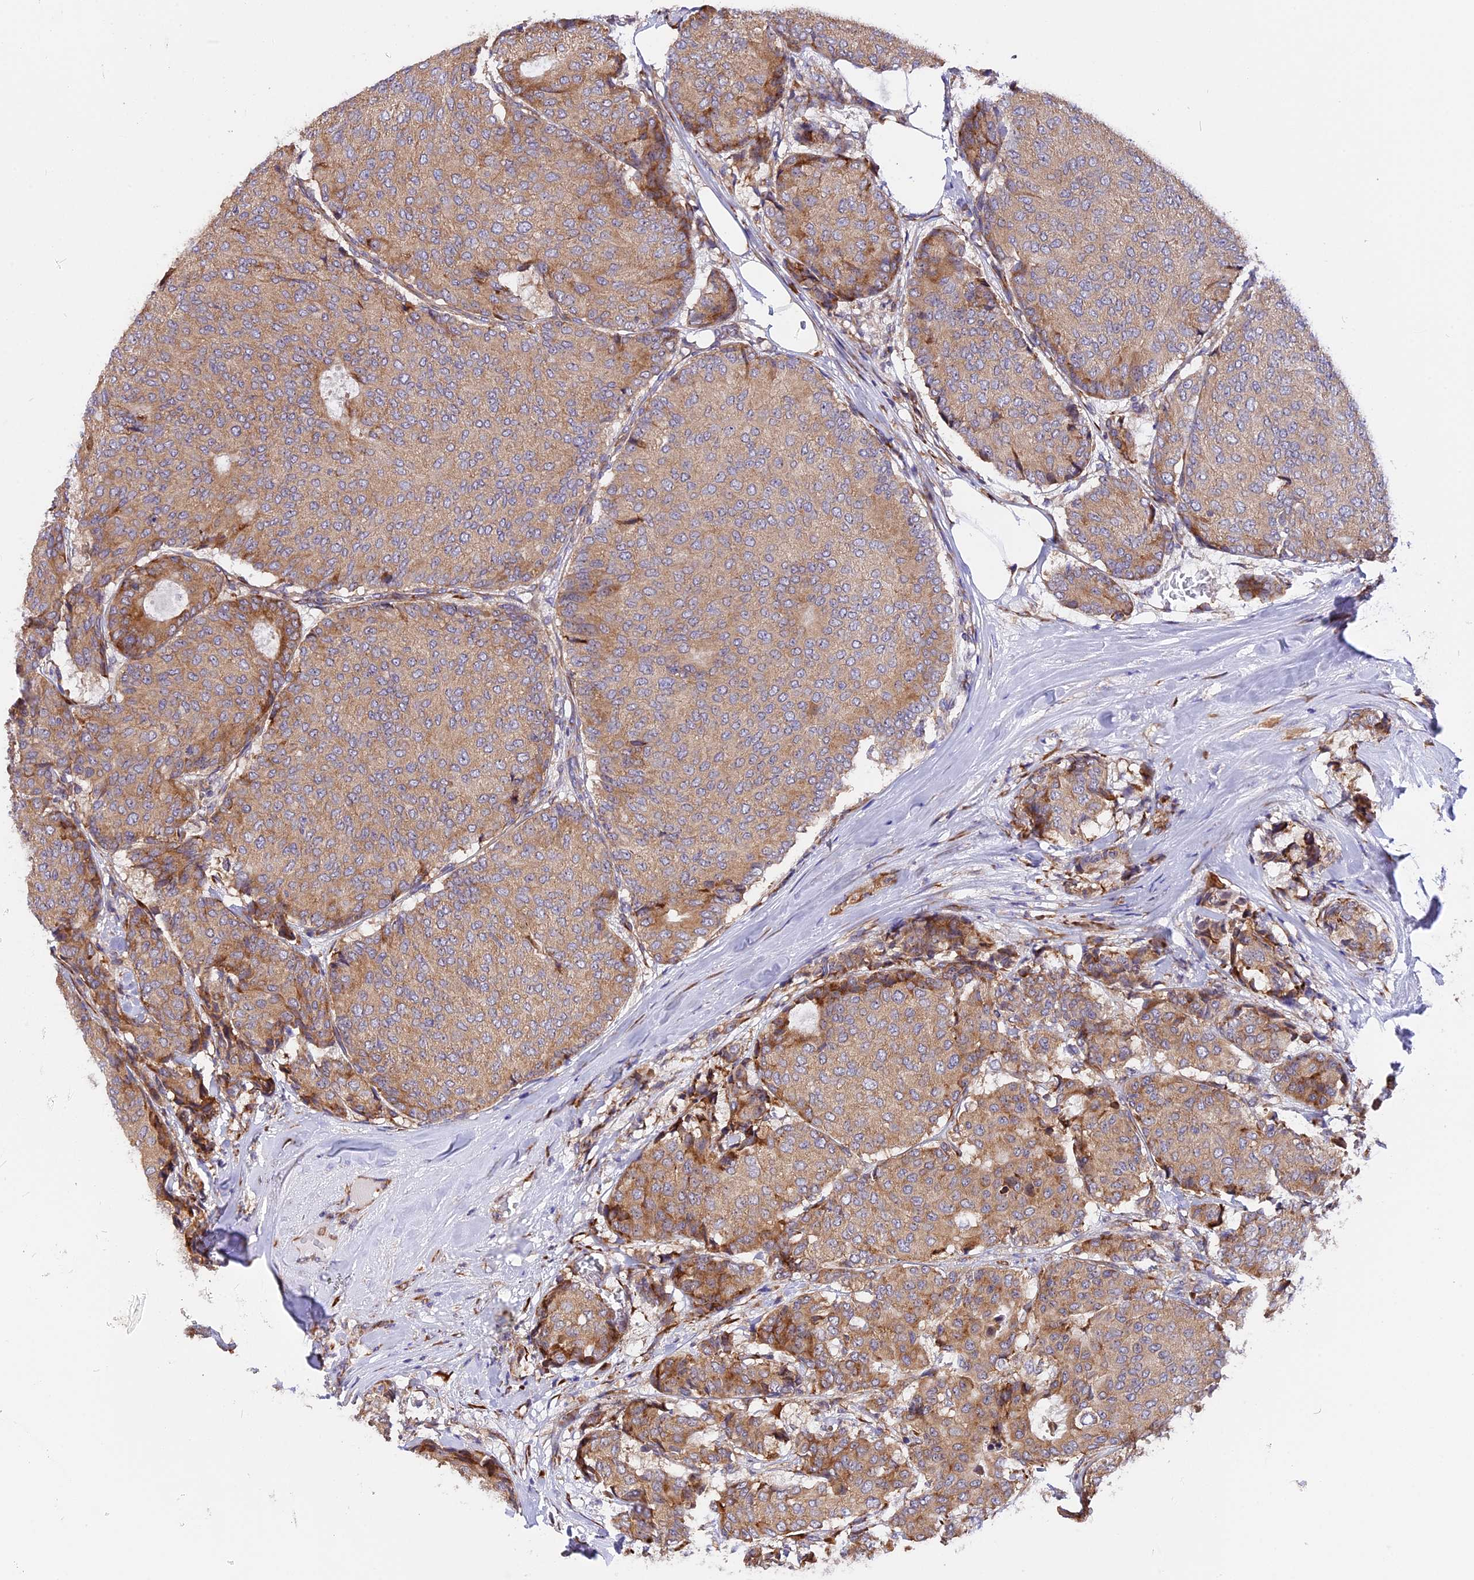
{"staining": {"intensity": "moderate", "quantity": ">75%", "location": "cytoplasmic/membranous"}, "tissue": "breast cancer", "cell_type": "Tumor cells", "image_type": "cancer", "snomed": [{"axis": "morphology", "description": "Duct carcinoma"}, {"axis": "topography", "description": "Breast"}], "caption": "Human invasive ductal carcinoma (breast) stained with a brown dye displays moderate cytoplasmic/membranous positive staining in about >75% of tumor cells.", "gene": "GNPTAB", "patient": {"sex": "female", "age": 75}}